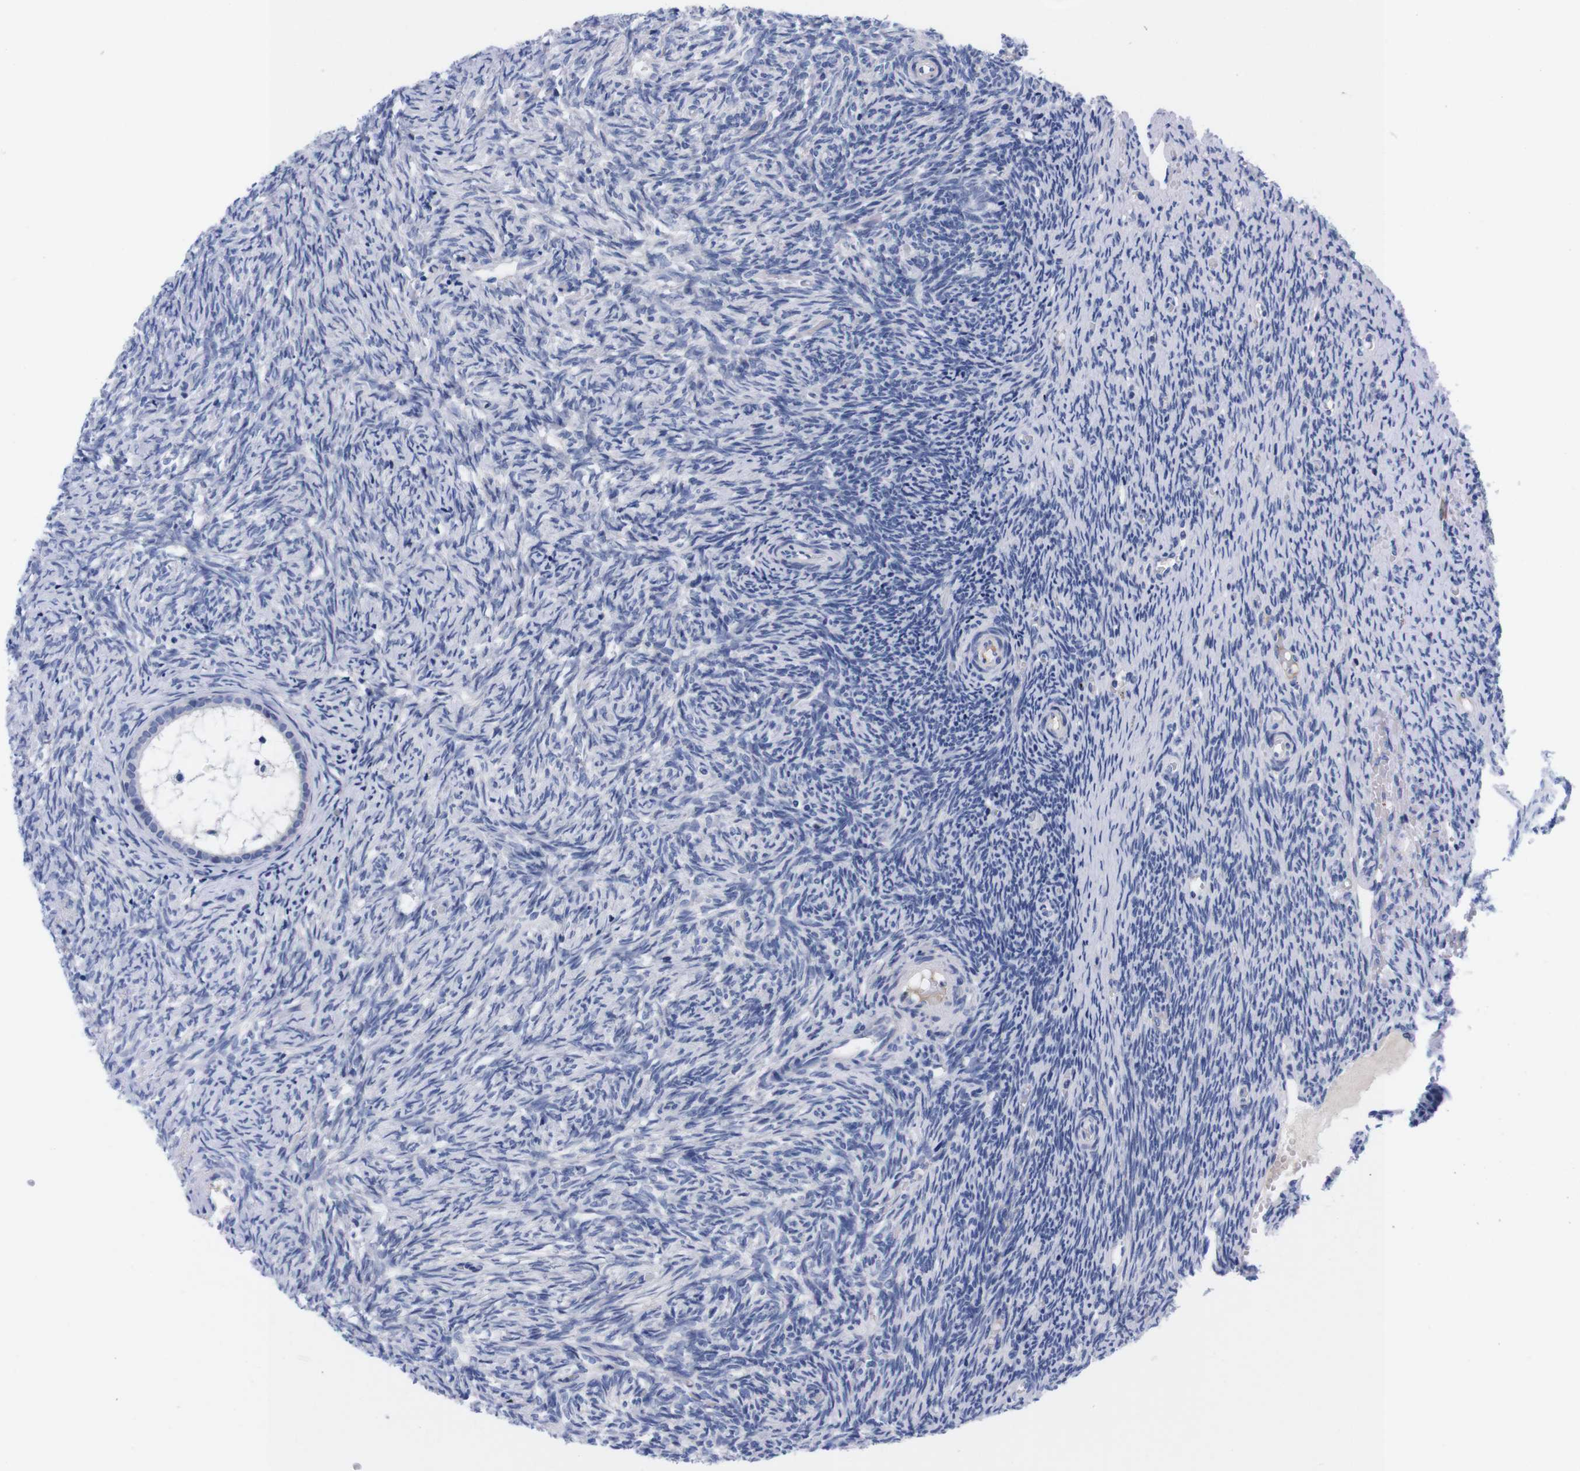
{"staining": {"intensity": "negative", "quantity": "none", "location": "none"}, "tissue": "ovary", "cell_type": "Follicle cells", "image_type": "normal", "snomed": [{"axis": "morphology", "description": "Normal tissue, NOS"}, {"axis": "topography", "description": "Ovary"}], "caption": "A micrograph of human ovary is negative for staining in follicle cells. (DAB (3,3'-diaminobenzidine) immunohistochemistry visualized using brightfield microscopy, high magnification).", "gene": "FAM210A", "patient": {"sex": "female", "age": 41}}